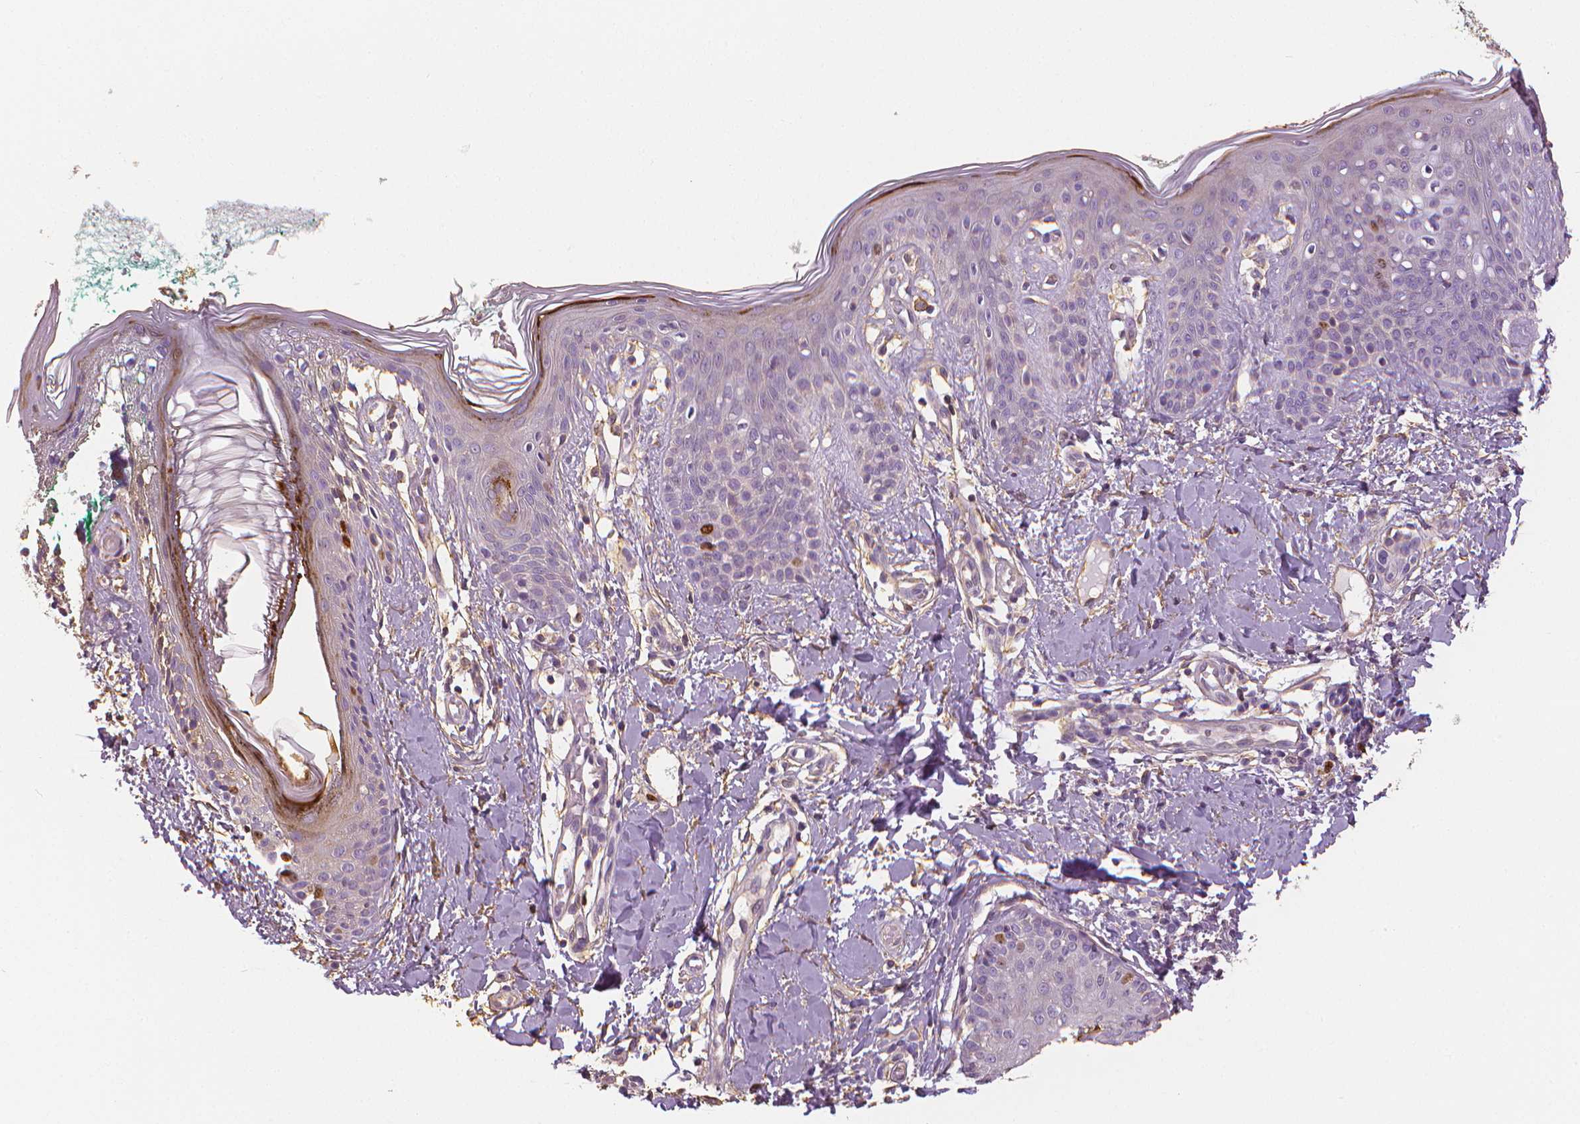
{"staining": {"intensity": "negative", "quantity": "none", "location": "none"}, "tissue": "skin", "cell_type": "Fibroblasts", "image_type": "normal", "snomed": [{"axis": "morphology", "description": "Normal tissue, NOS"}, {"axis": "topography", "description": "Skin"}], "caption": "DAB immunohistochemical staining of unremarkable human skin displays no significant staining in fibroblasts.", "gene": "MKI67", "patient": {"sex": "male", "age": 16}}